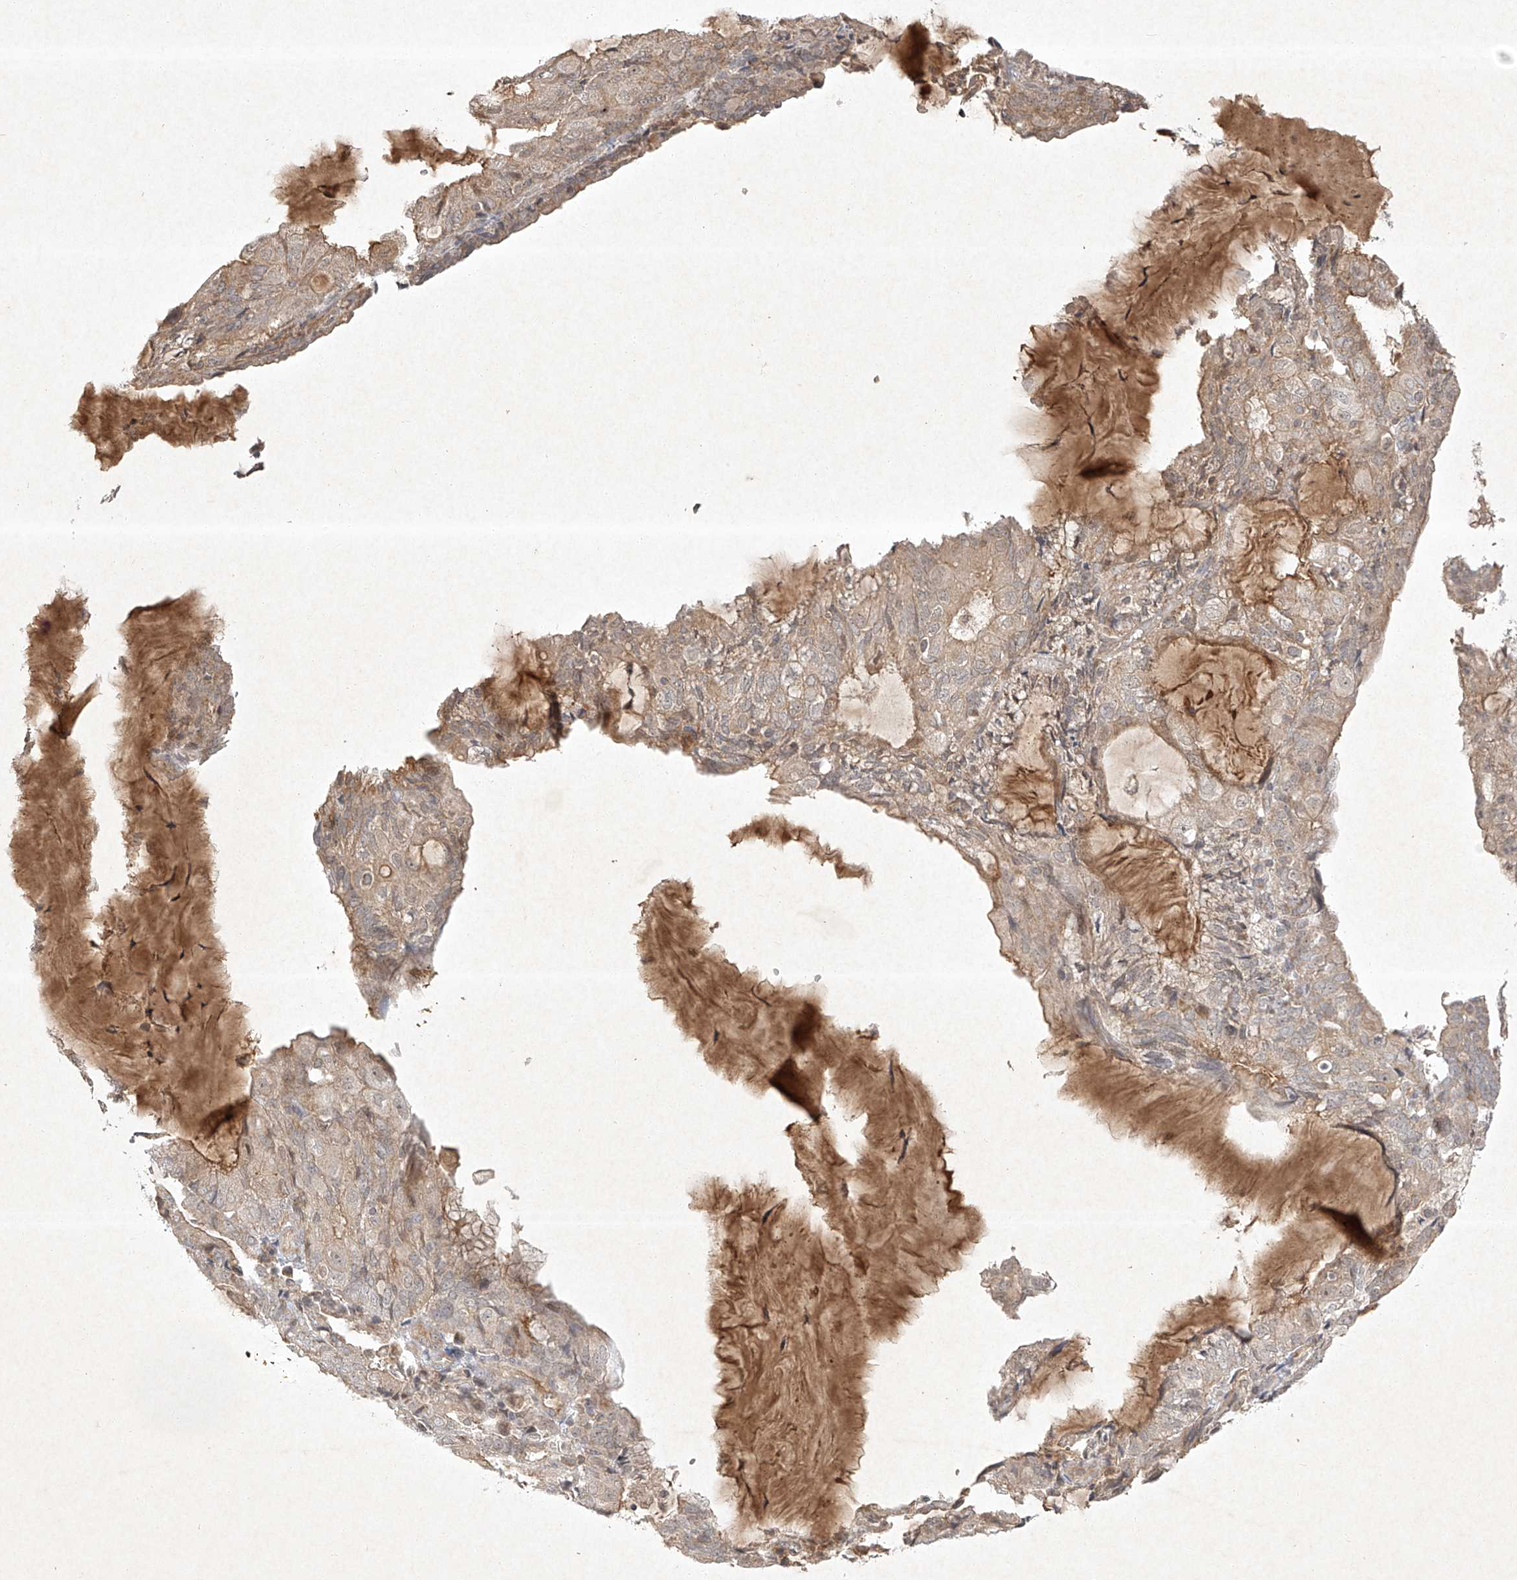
{"staining": {"intensity": "weak", "quantity": "25%-75%", "location": "cytoplasmic/membranous"}, "tissue": "endometrial cancer", "cell_type": "Tumor cells", "image_type": "cancer", "snomed": [{"axis": "morphology", "description": "Adenocarcinoma, NOS"}, {"axis": "topography", "description": "Endometrium"}], "caption": "Protein expression analysis of endometrial cancer exhibits weak cytoplasmic/membranous expression in about 25%-75% of tumor cells.", "gene": "BTRC", "patient": {"sex": "female", "age": 81}}